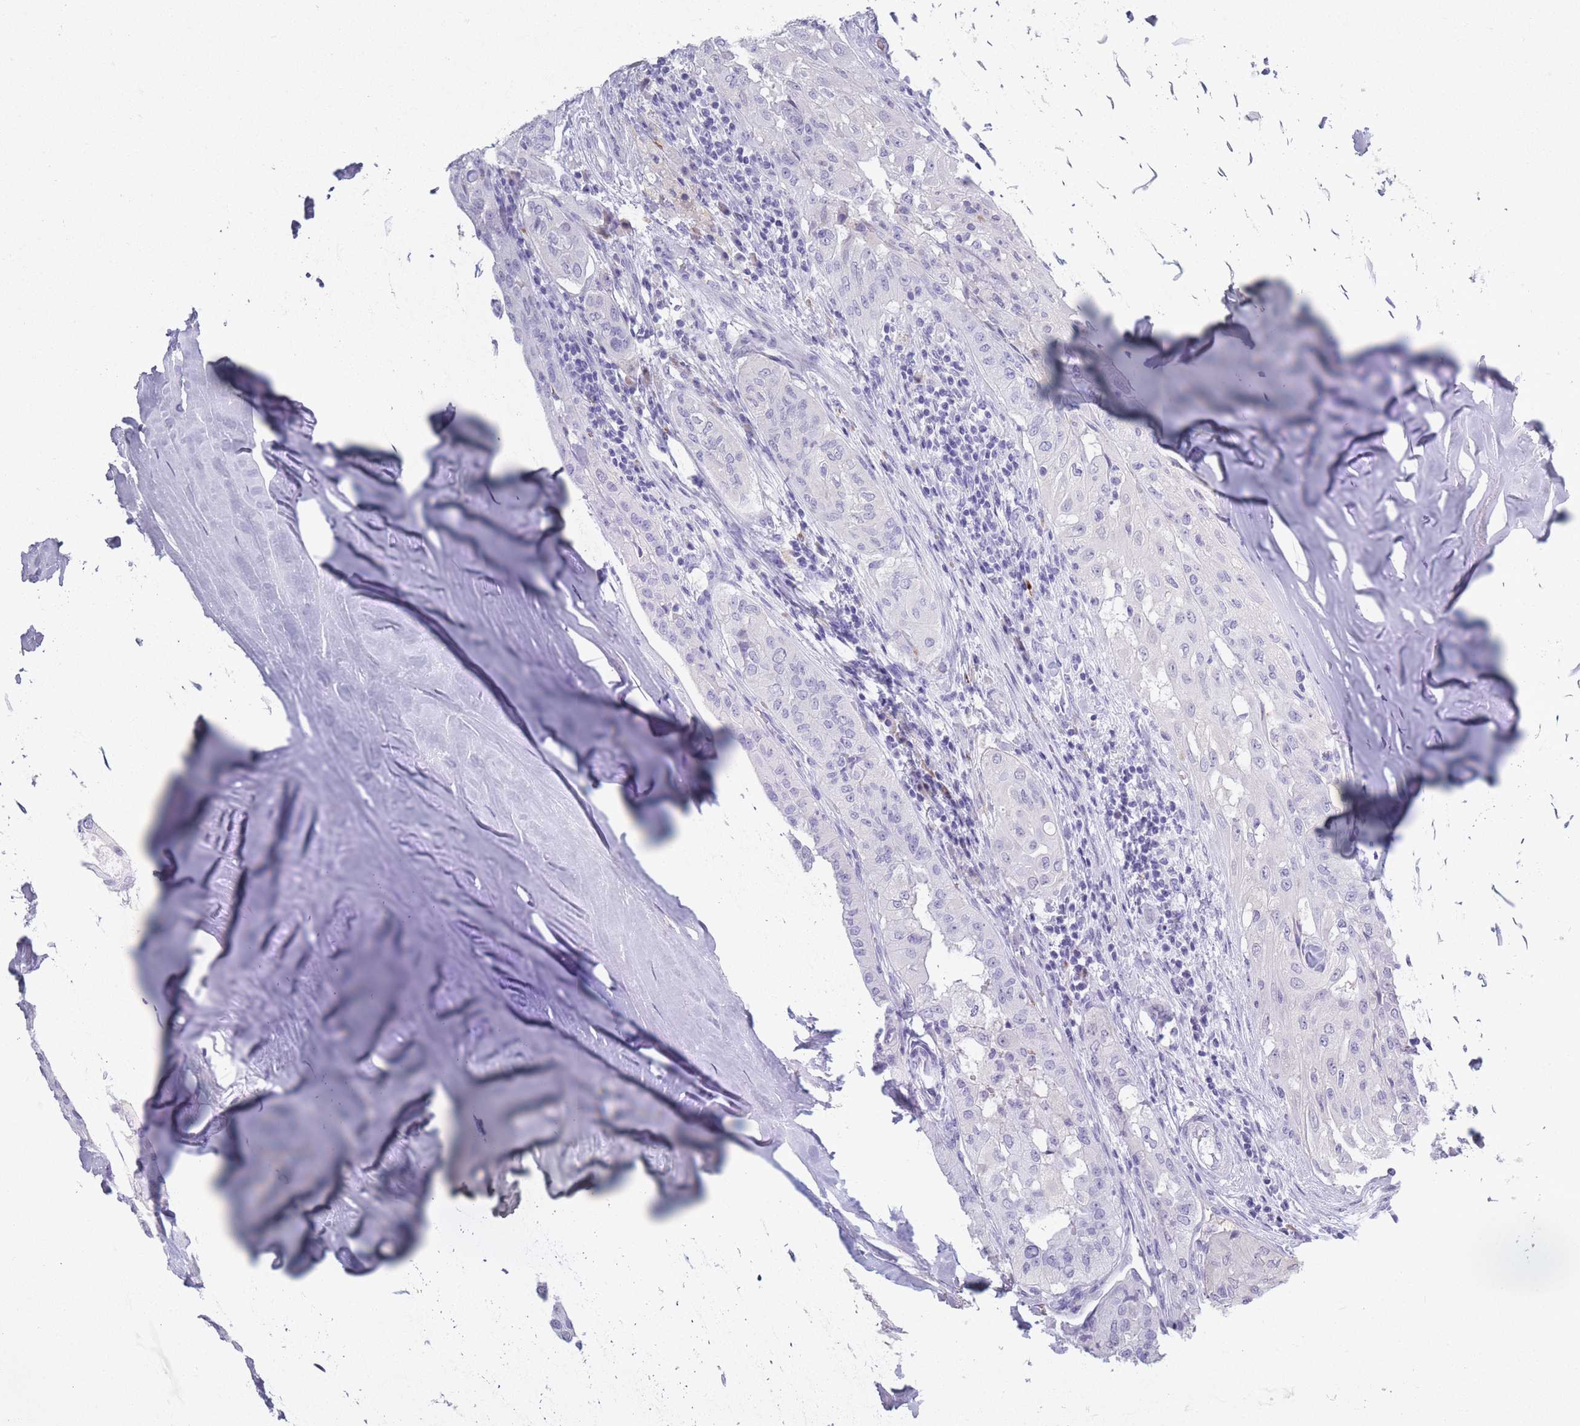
{"staining": {"intensity": "negative", "quantity": "none", "location": "none"}, "tissue": "thyroid cancer", "cell_type": "Tumor cells", "image_type": "cancer", "snomed": [{"axis": "morphology", "description": "Papillary adenocarcinoma, NOS"}, {"axis": "topography", "description": "Thyroid gland"}], "caption": "Immunohistochemistry of thyroid cancer (papillary adenocarcinoma) demonstrates no staining in tumor cells.", "gene": "OR7C1", "patient": {"sex": "female", "age": 59}}